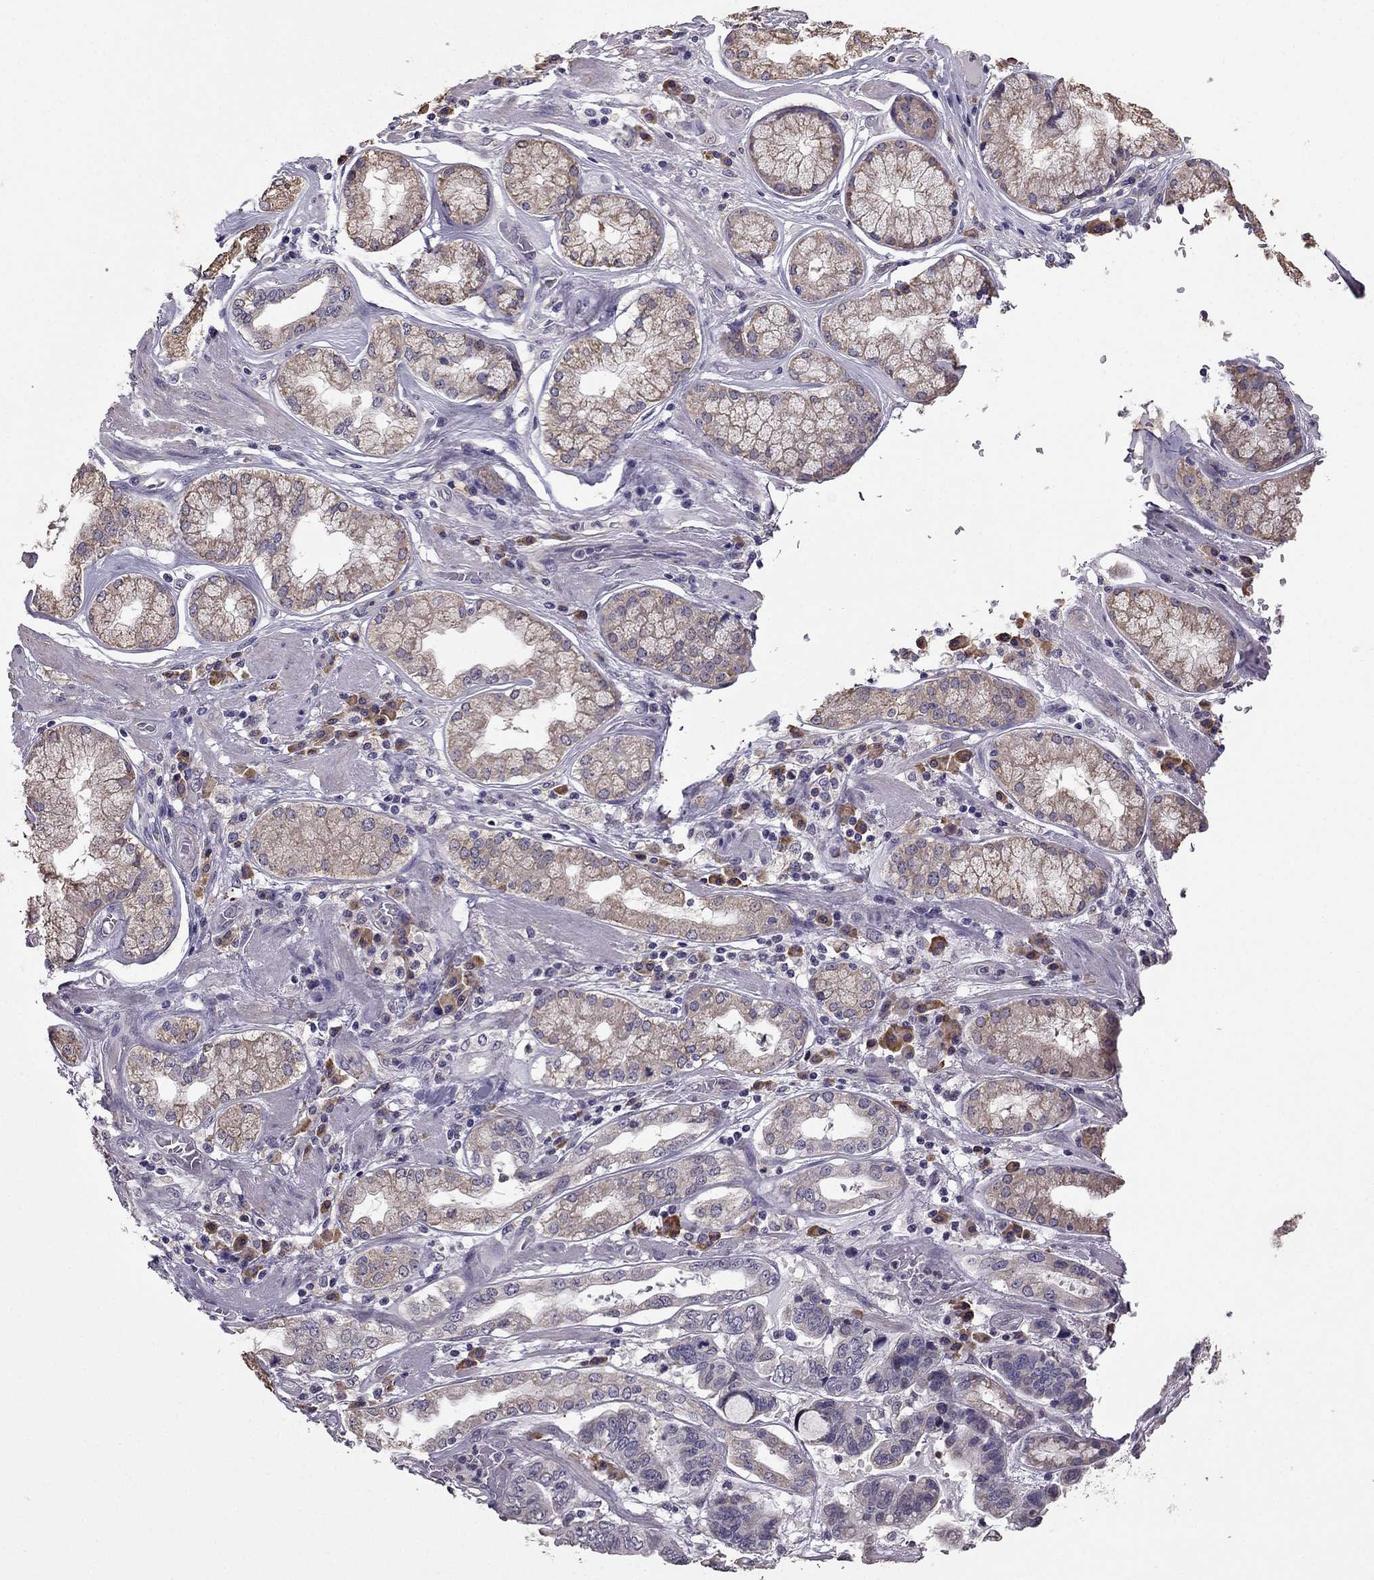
{"staining": {"intensity": "negative", "quantity": "none", "location": "none"}, "tissue": "stomach cancer", "cell_type": "Tumor cells", "image_type": "cancer", "snomed": [{"axis": "morphology", "description": "Adenocarcinoma, NOS"}, {"axis": "topography", "description": "Stomach, lower"}], "caption": "Stomach adenocarcinoma stained for a protein using immunohistochemistry (IHC) reveals no staining tumor cells.", "gene": "CDH9", "patient": {"sex": "female", "age": 76}}